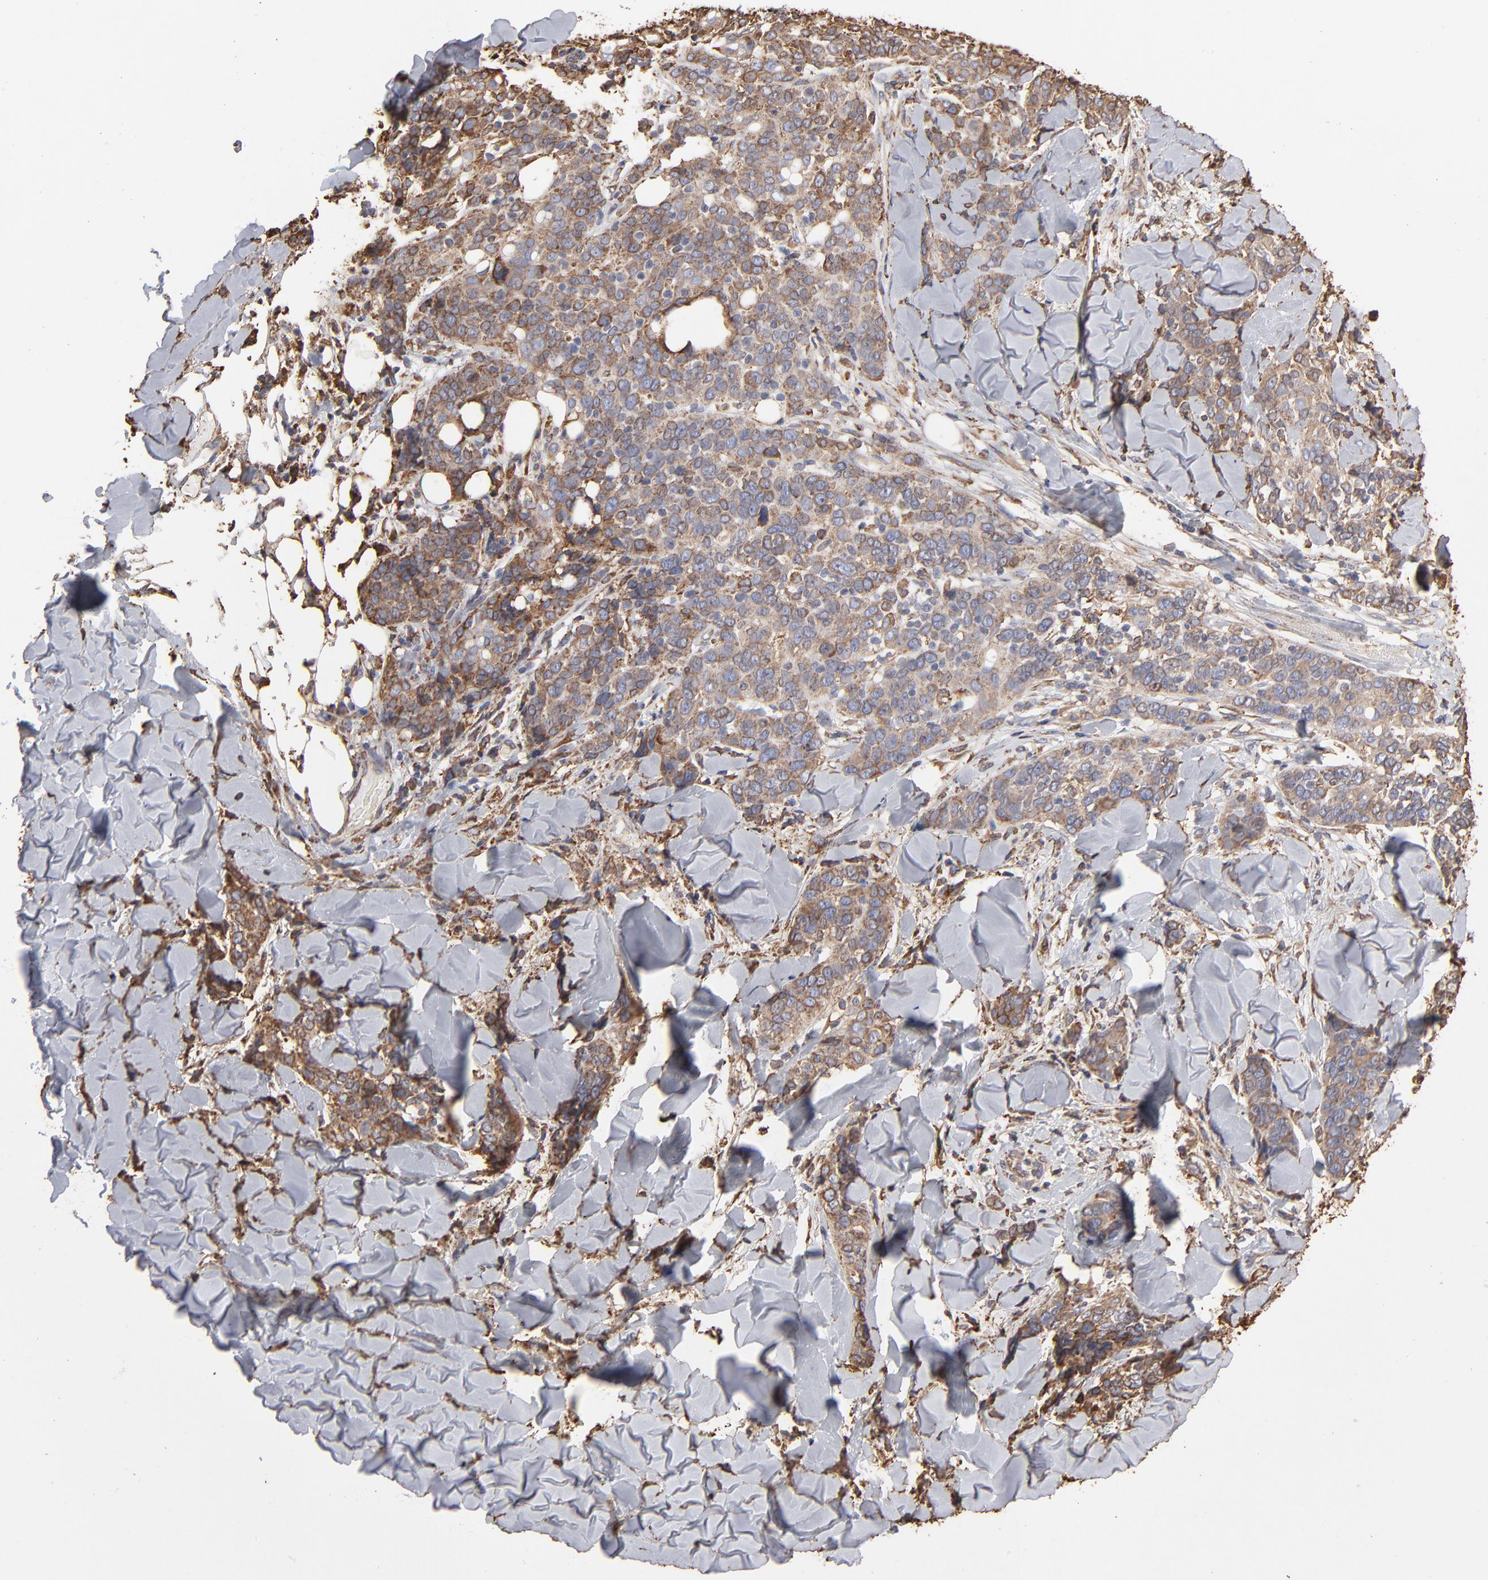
{"staining": {"intensity": "moderate", "quantity": ">75%", "location": "cytoplasmic/membranous"}, "tissue": "skin cancer", "cell_type": "Tumor cells", "image_type": "cancer", "snomed": [{"axis": "morphology", "description": "Normal tissue, NOS"}, {"axis": "morphology", "description": "Squamous cell carcinoma, NOS"}, {"axis": "topography", "description": "Skin"}], "caption": "Immunohistochemical staining of human skin cancer (squamous cell carcinoma) reveals moderate cytoplasmic/membranous protein positivity in about >75% of tumor cells.", "gene": "PDIA3", "patient": {"sex": "female", "age": 83}}